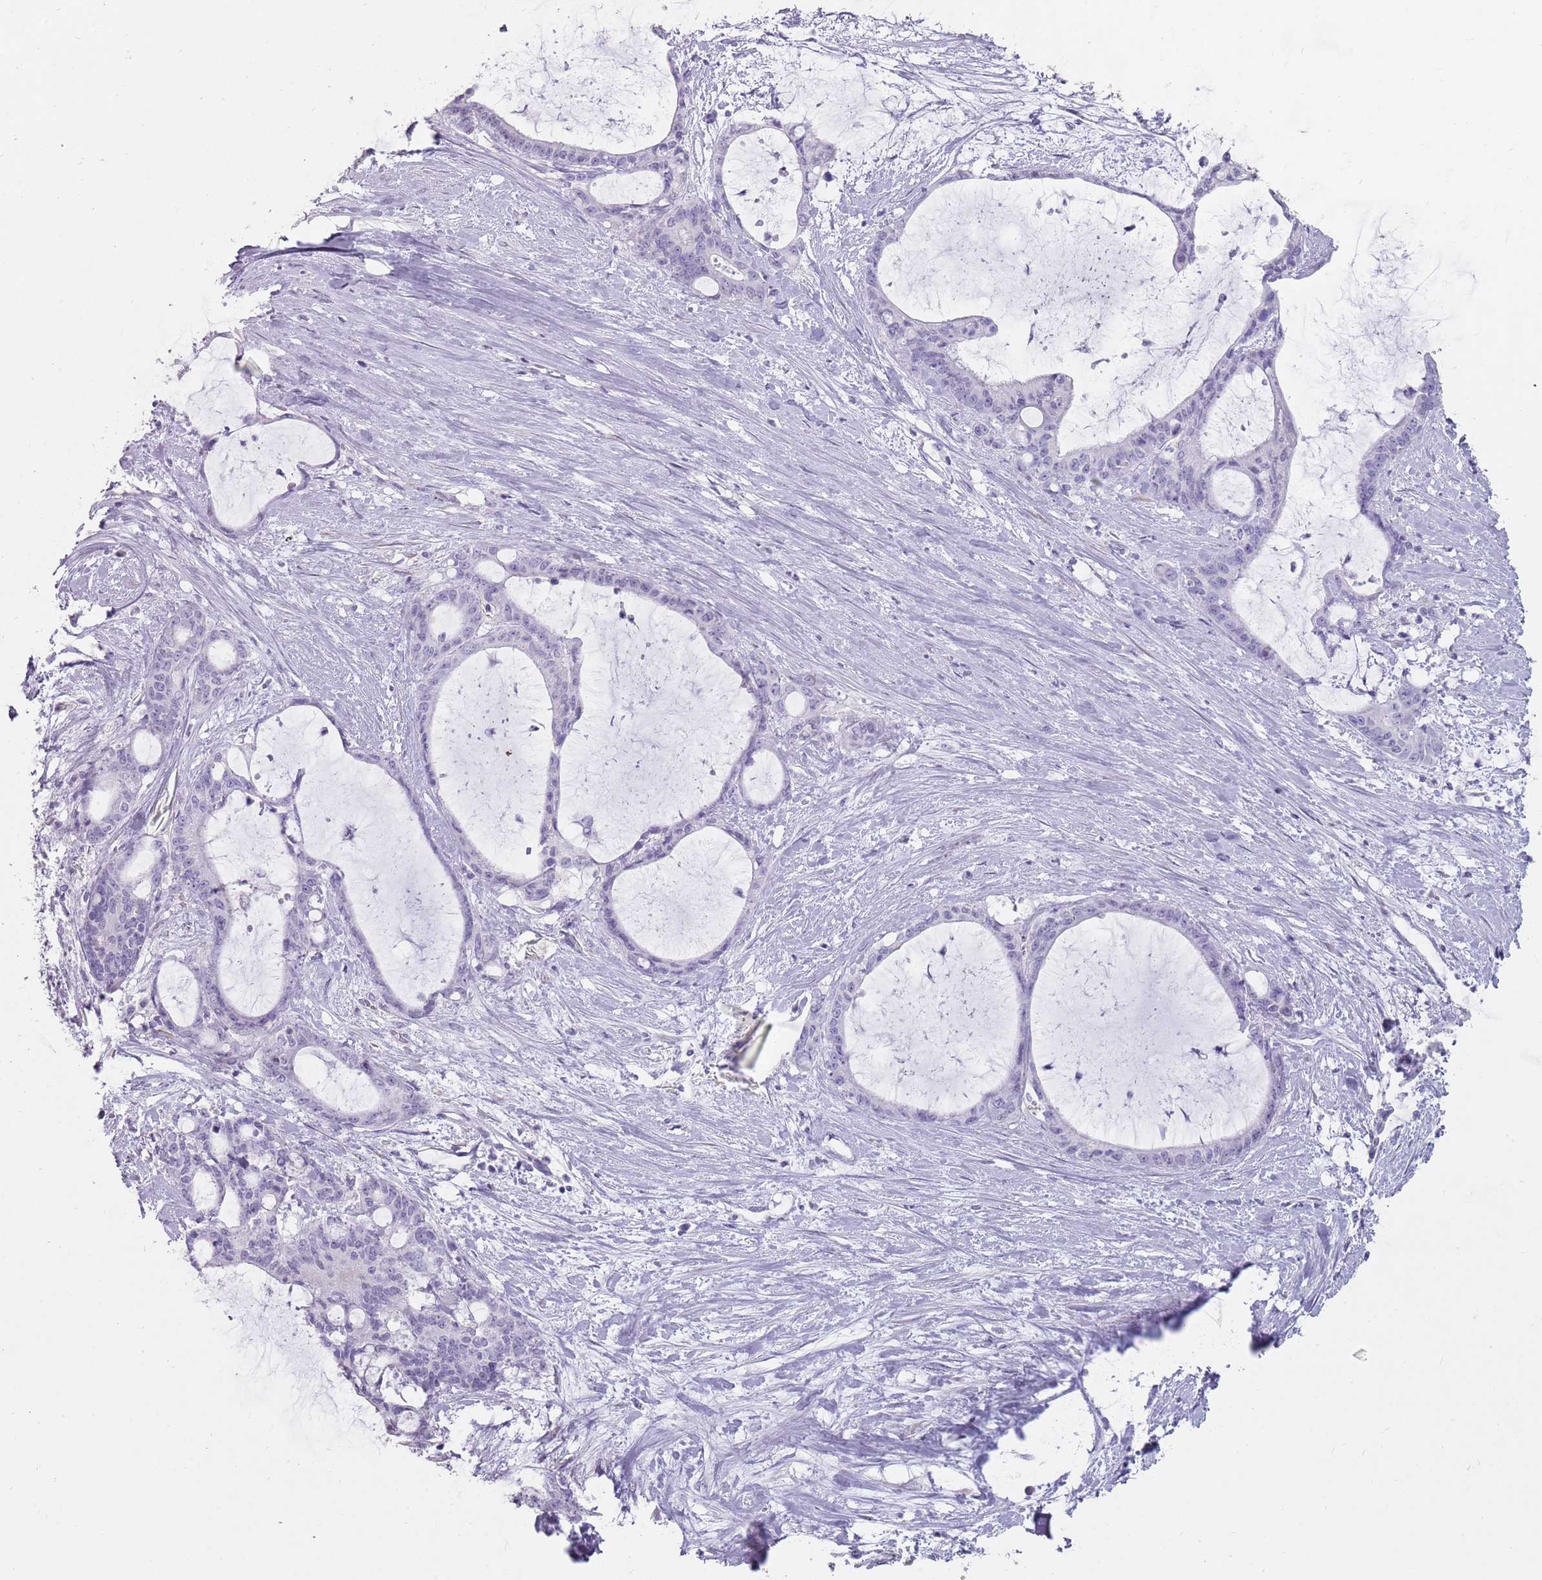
{"staining": {"intensity": "negative", "quantity": "none", "location": "none"}, "tissue": "liver cancer", "cell_type": "Tumor cells", "image_type": "cancer", "snomed": [{"axis": "morphology", "description": "Normal tissue, NOS"}, {"axis": "morphology", "description": "Cholangiocarcinoma"}, {"axis": "topography", "description": "Liver"}, {"axis": "topography", "description": "Peripheral nerve tissue"}], "caption": "Immunohistochemistry (IHC) image of neoplastic tissue: human liver cholangiocarcinoma stained with DAB (3,3'-diaminobenzidine) reveals no significant protein expression in tumor cells.", "gene": "DDX4", "patient": {"sex": "female", "age": 73}}